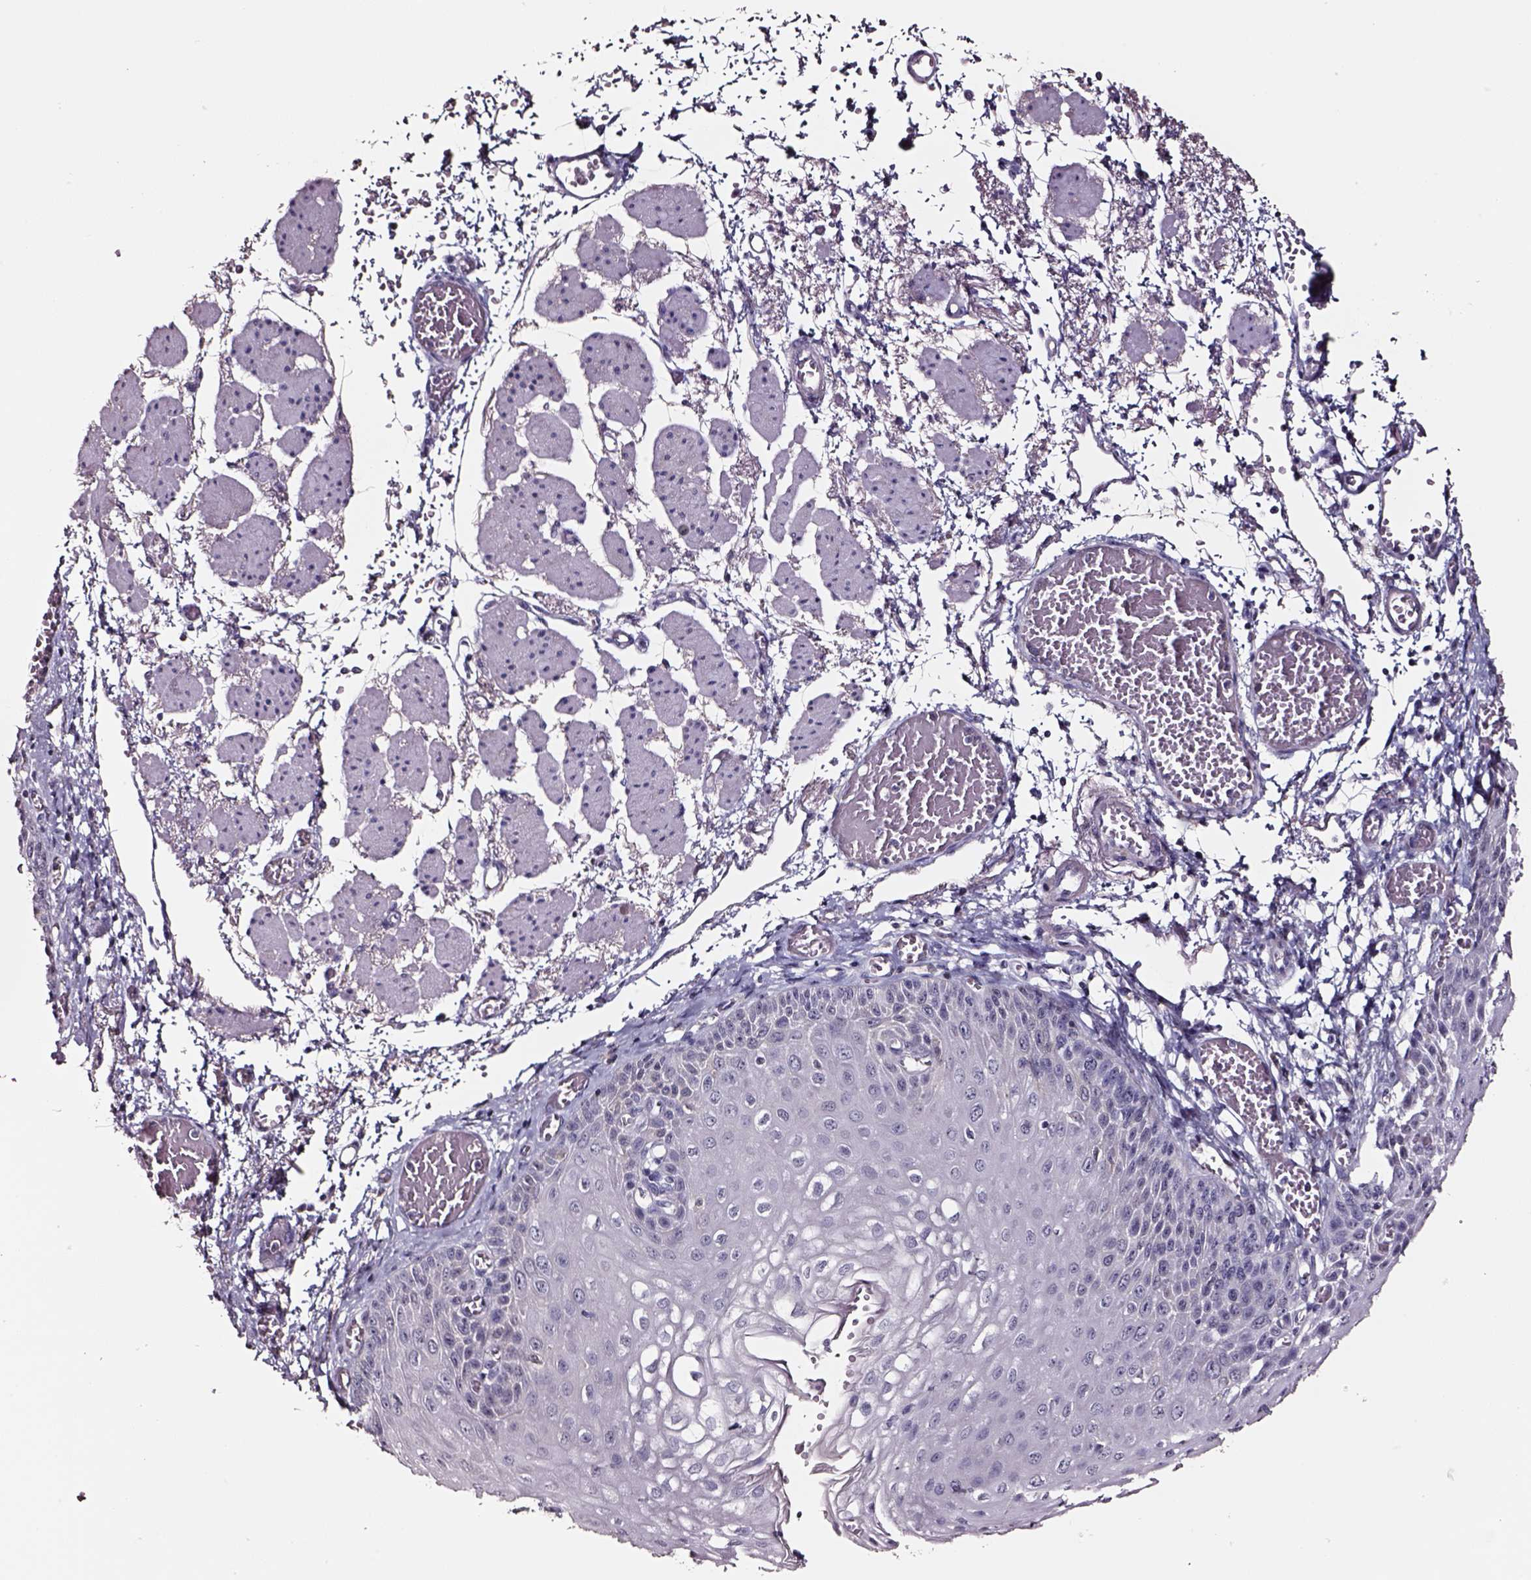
{"staining": {"intensity": "negative", "quantity": "none", "location": "none"}, "tissue": "esophagus", "cell_type": "Squamous epithelial cells", "image_type": "normal", "snomed": [{"axis": "morphology", "description": "Normal tissue, NOS"}, {"axis": "morphology", "description": "Adenocarcinoma, NOS"}, {"axis": "topography", "description": "Esophagus"}], "caption": "DAB immunohistochemical staining of normal human esophagus reveals no significant expression in squamous epithelial cells.", "gene": "SMIM17", "patient": {"sex": "male", "age": 81}}